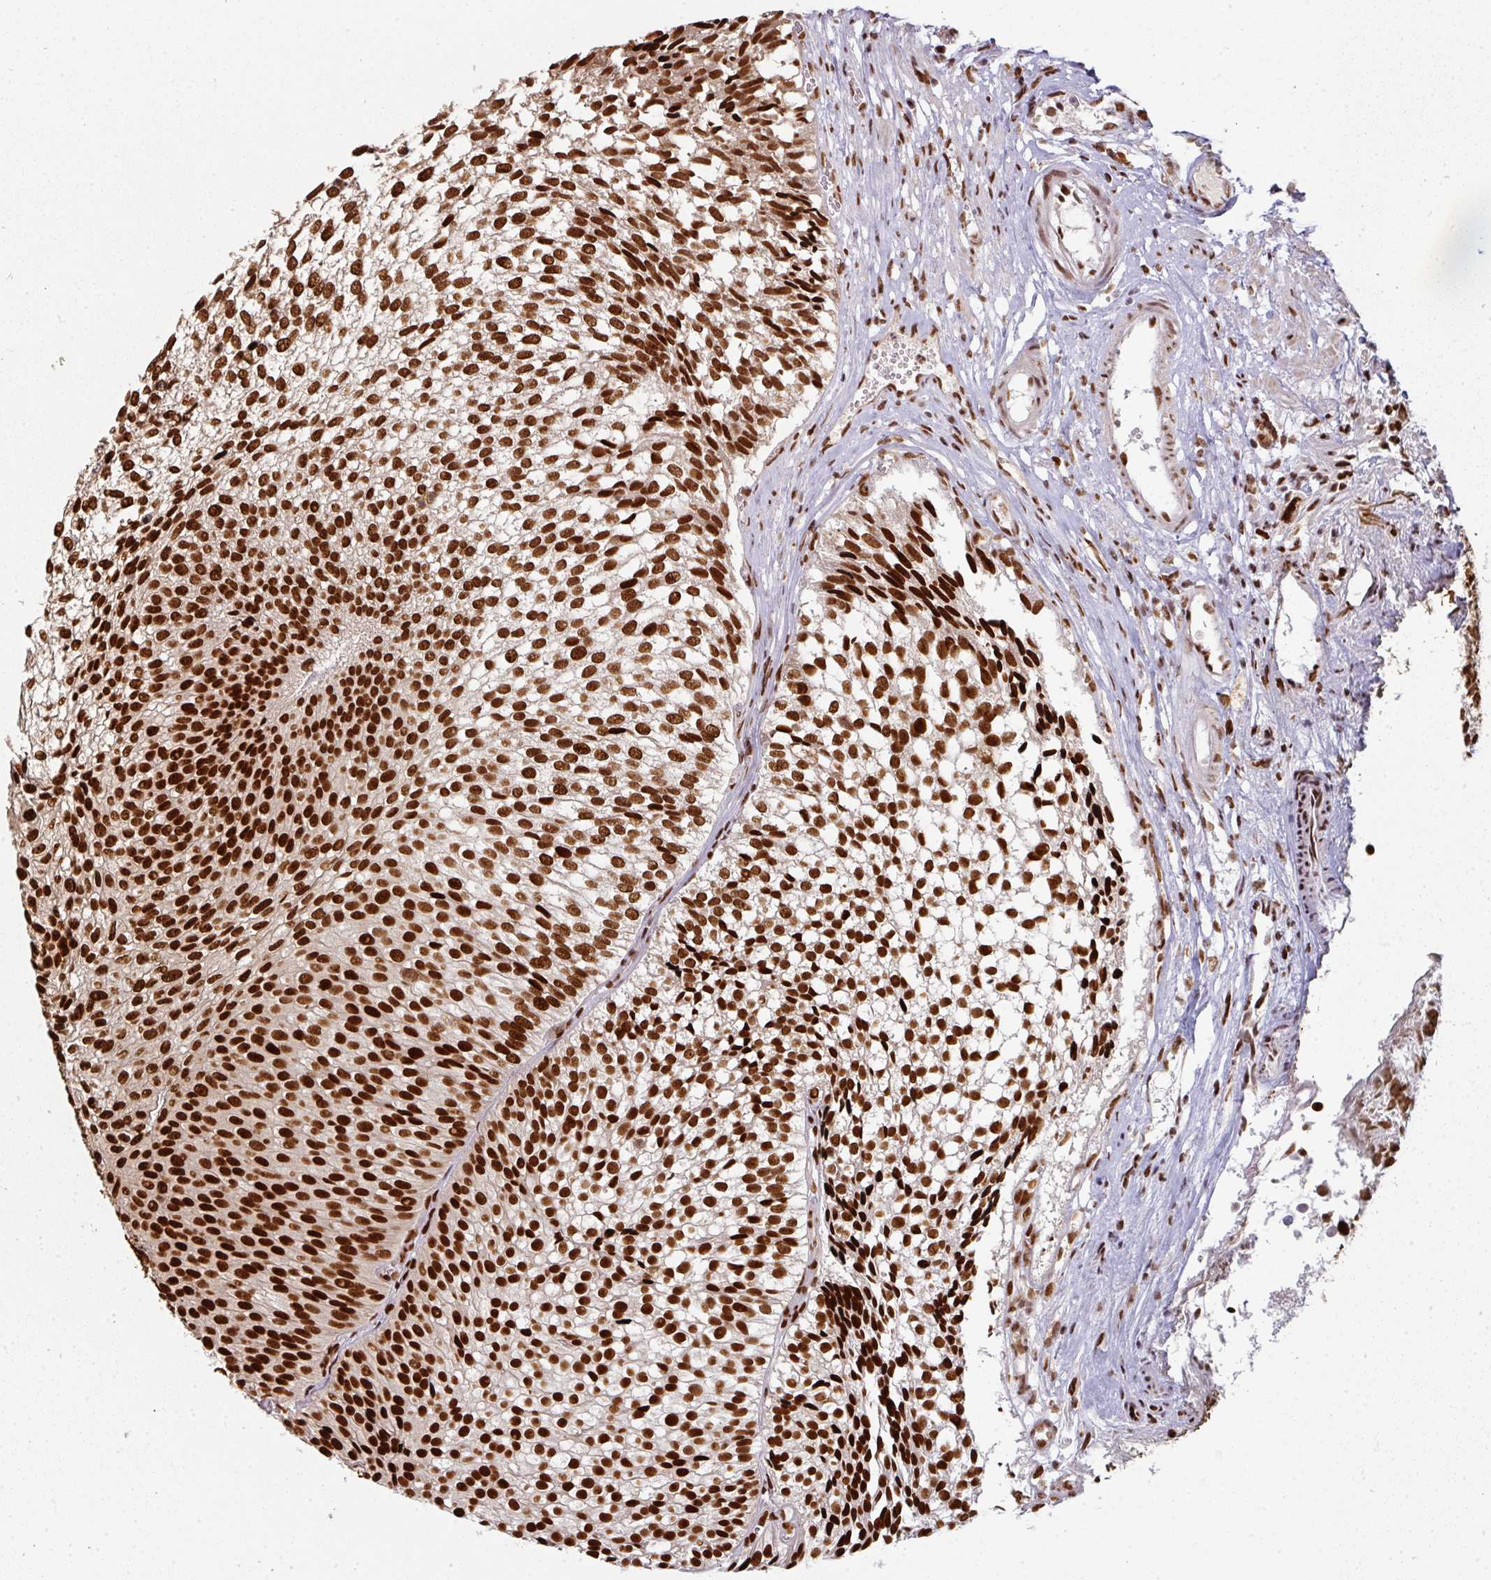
{"staining": {"intensity": "strong", "quantity": ">75%", "location": "nuclear"}, "tissue": "urothelial cancer", "cell_type": "Tumor cells", "image_type": "cancer", "snomed": [{"axis": "morphology", "description": "Urothelial carcinoma, Low grade"}, {"axis": "topography", "description": "Urinary bladder"}], "caption": "A histopathology image of human urothelial cancer stained for a protein demonstrates strong nuclear brown staining in tumor cells. Using DAB (3,3'-diaminobenzidine) (brown) and hematoxylin (blue) stains, captured at high magnification using brightfield microscopy.", "gene": "SIK3", "patient": {"sex": "male", "age": 91}}